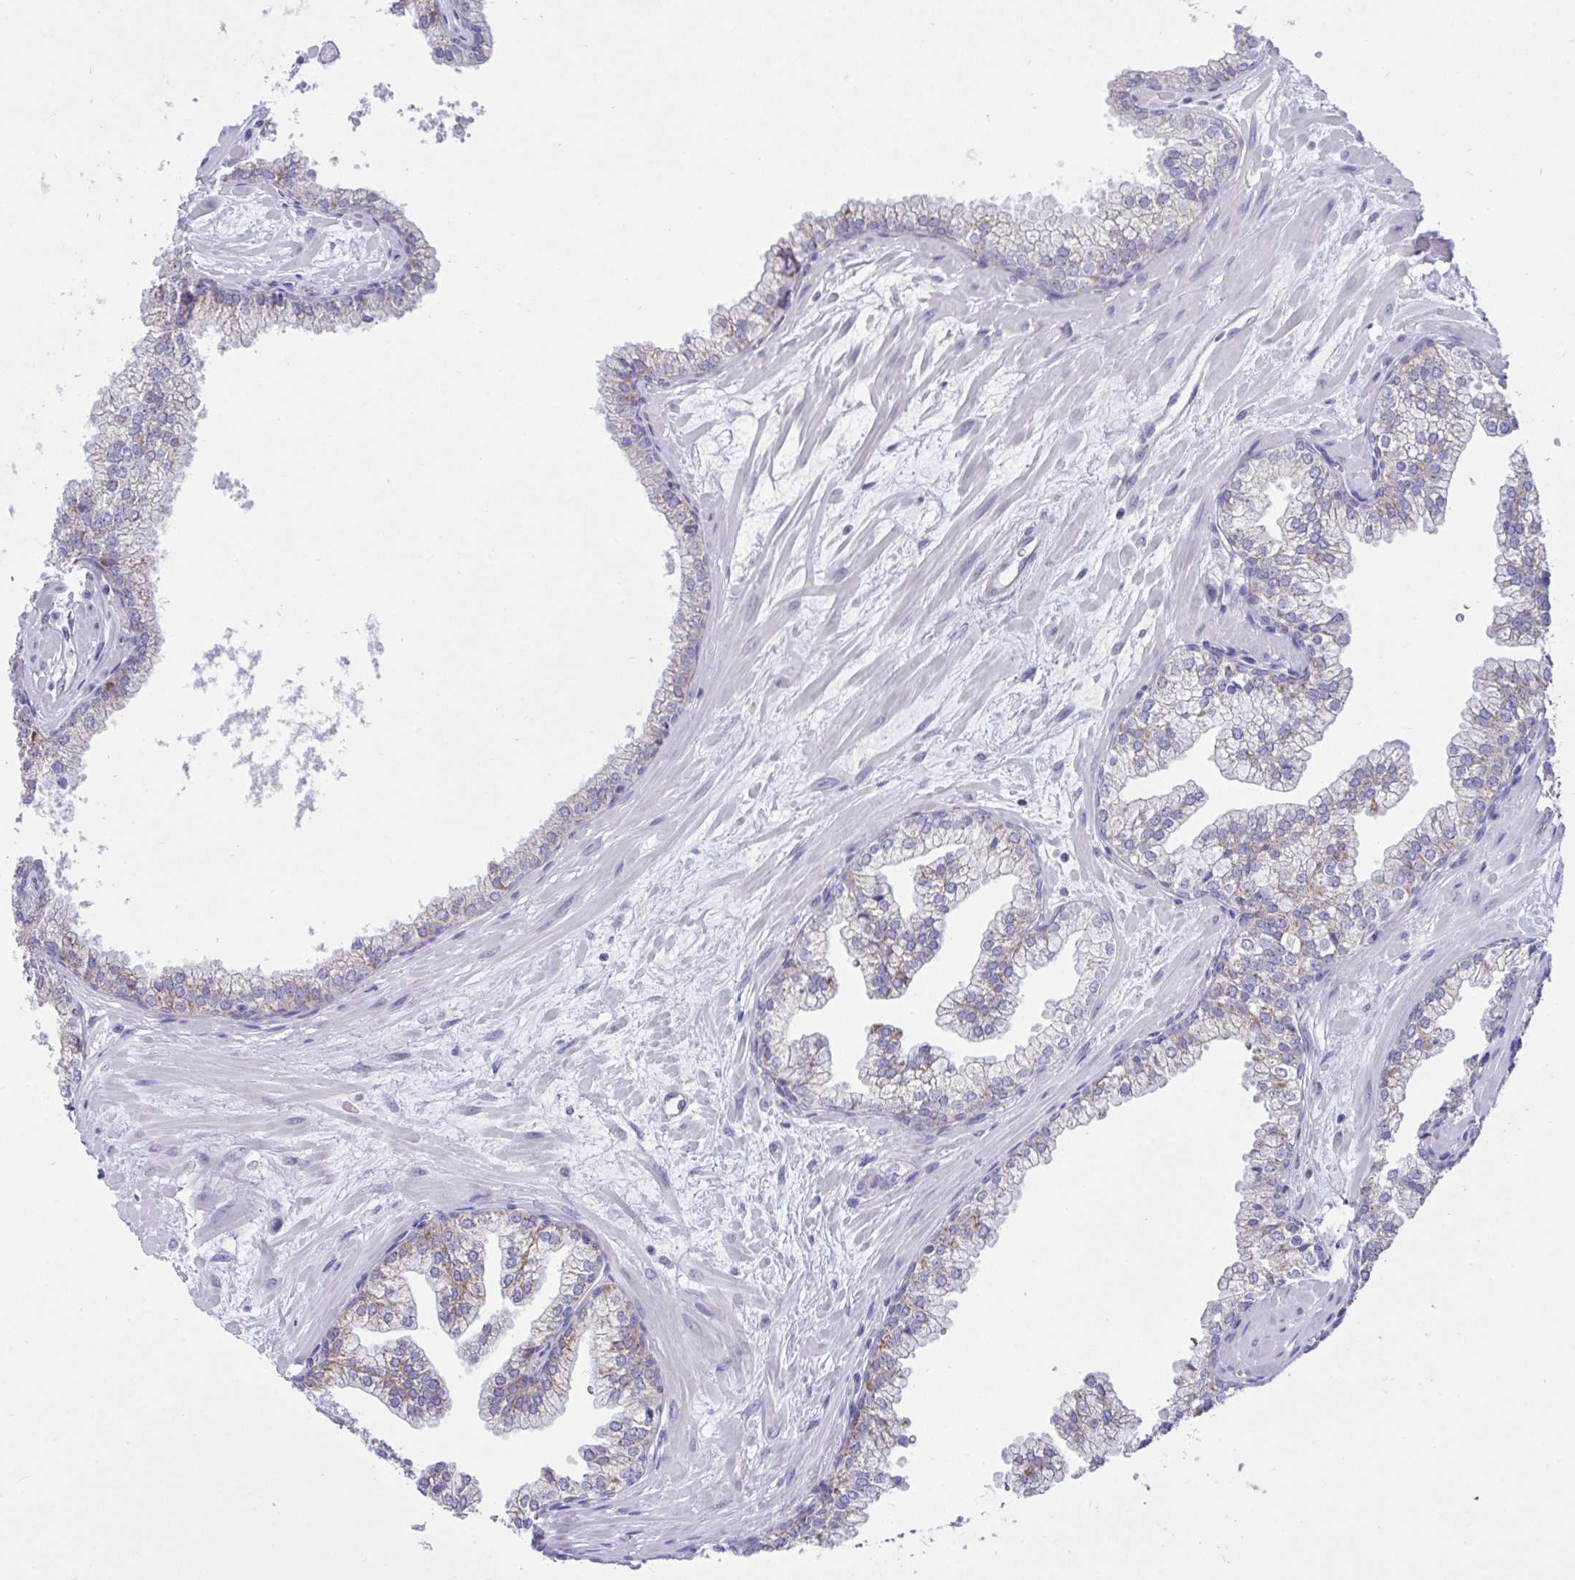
{"staining": {"intensity": "weak", "quantity": "<25%", "location": "cytoplasmic/membranous"}, "tissue": "prostate", "cell_type": "Glandular cells", "image_type": "normal", "snomed": [{"axis": "morphology", "description": "Normal tissue, NOS"}, {"axis": "topography", "description": "Prostate"}, {"axis": "topography", "description": "Peripheral nerve tissue"}], "caption": "This is an immunohistochemistry photomicrograph of unremarkable prostate. There is no positivity in glandular cells.", "gene": "PLA2G12B", "patient": {"sex": "male", "age": 61}}